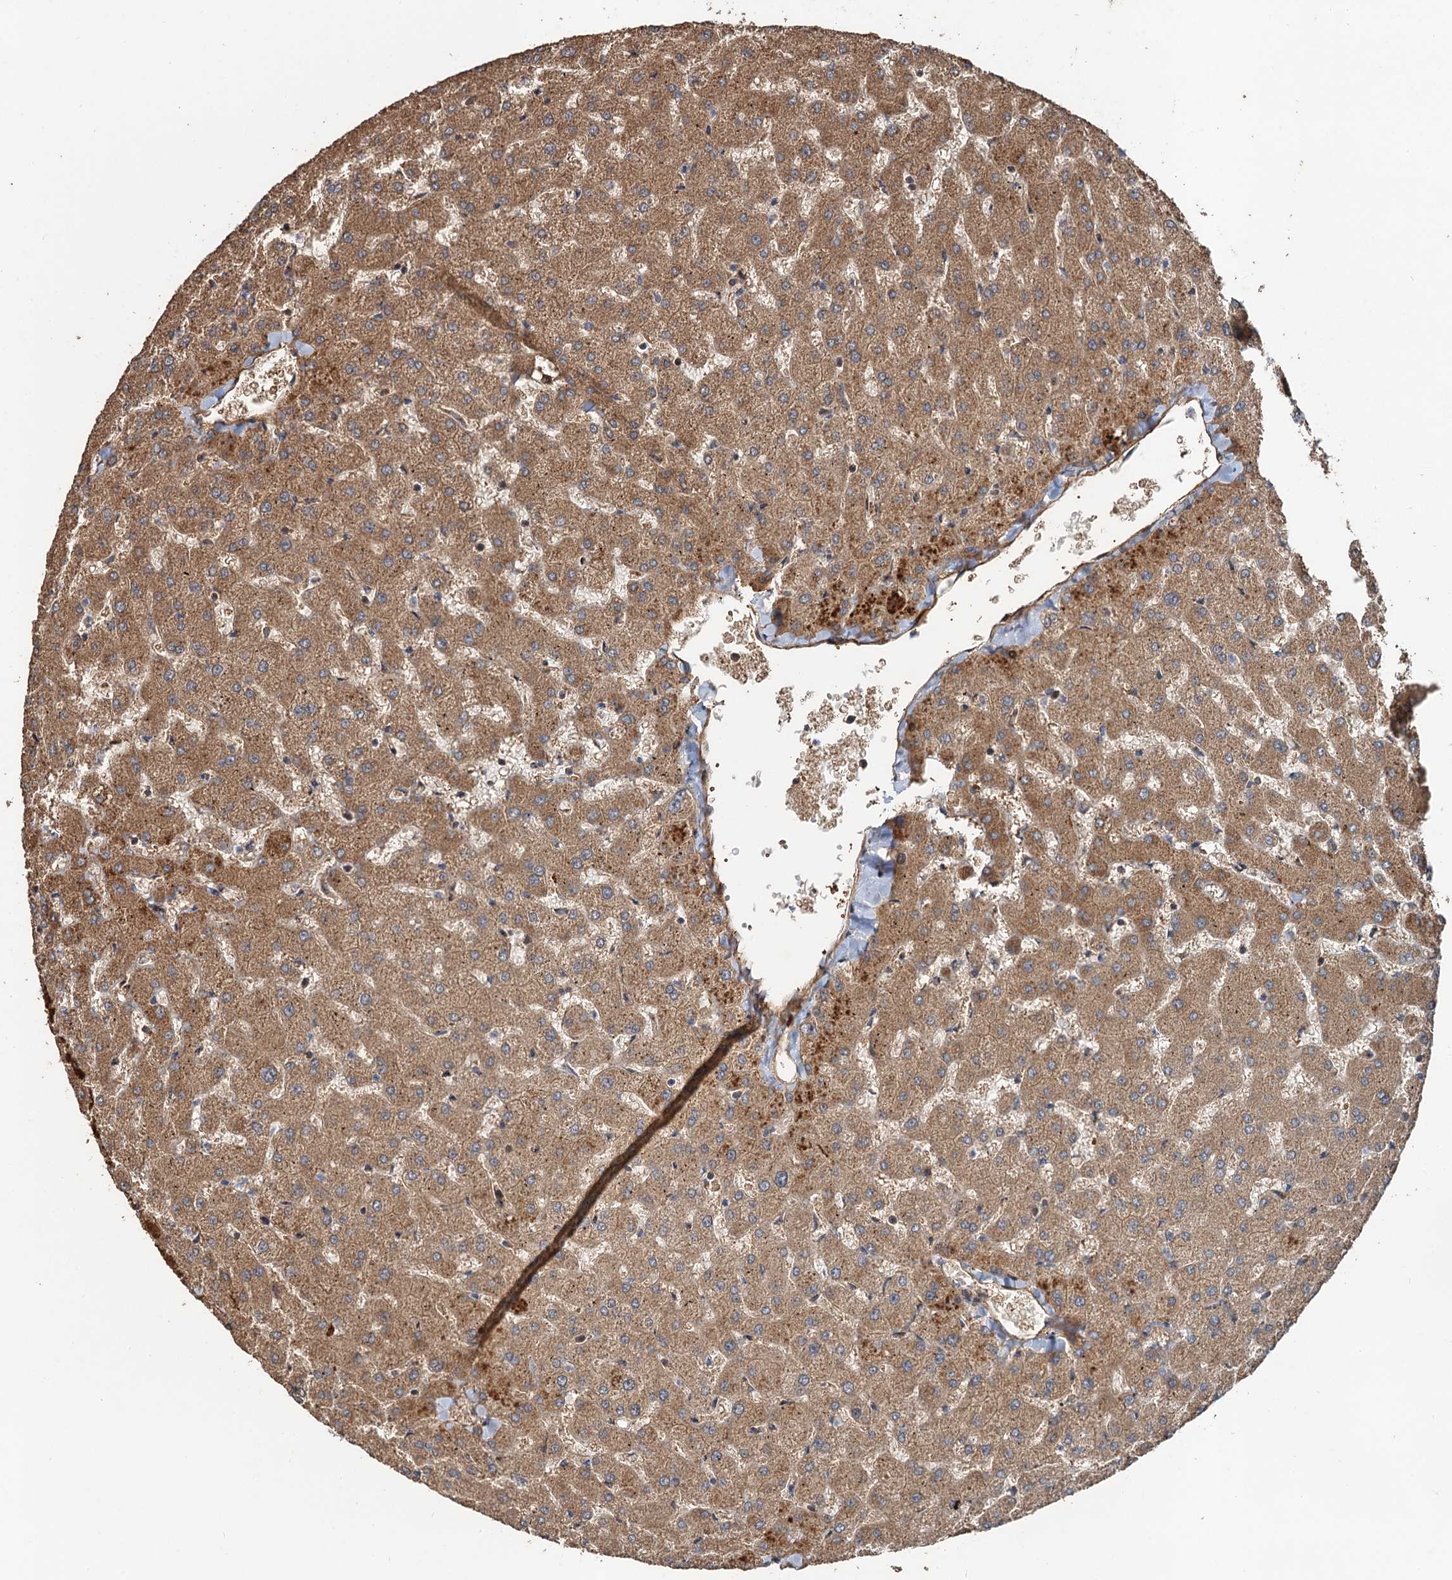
{"staining": {"intensity": "moderate", "quantity": ">75%", "location": "cytoplasmic/membranous"}, "tissue": "liver", "cell_type": "Cholangiocytes", "image_type": "normal", "snomed": [{"axis": "morphology", "description": "Normal tissue, NOS"}, {"axis": "topography", "description": "Liver"}], "caption": "Liver stained with immunohistochemistry displays moderate cytoplasmic/membranous staining in about >75% of cholangiocytes. The staining was performed using DAB, with brown indicating positive protein expression. Nuclei are stained blue with hematoxylin.", "gene": "DEXI", "patient": {"sex": "female", "age": 63}}